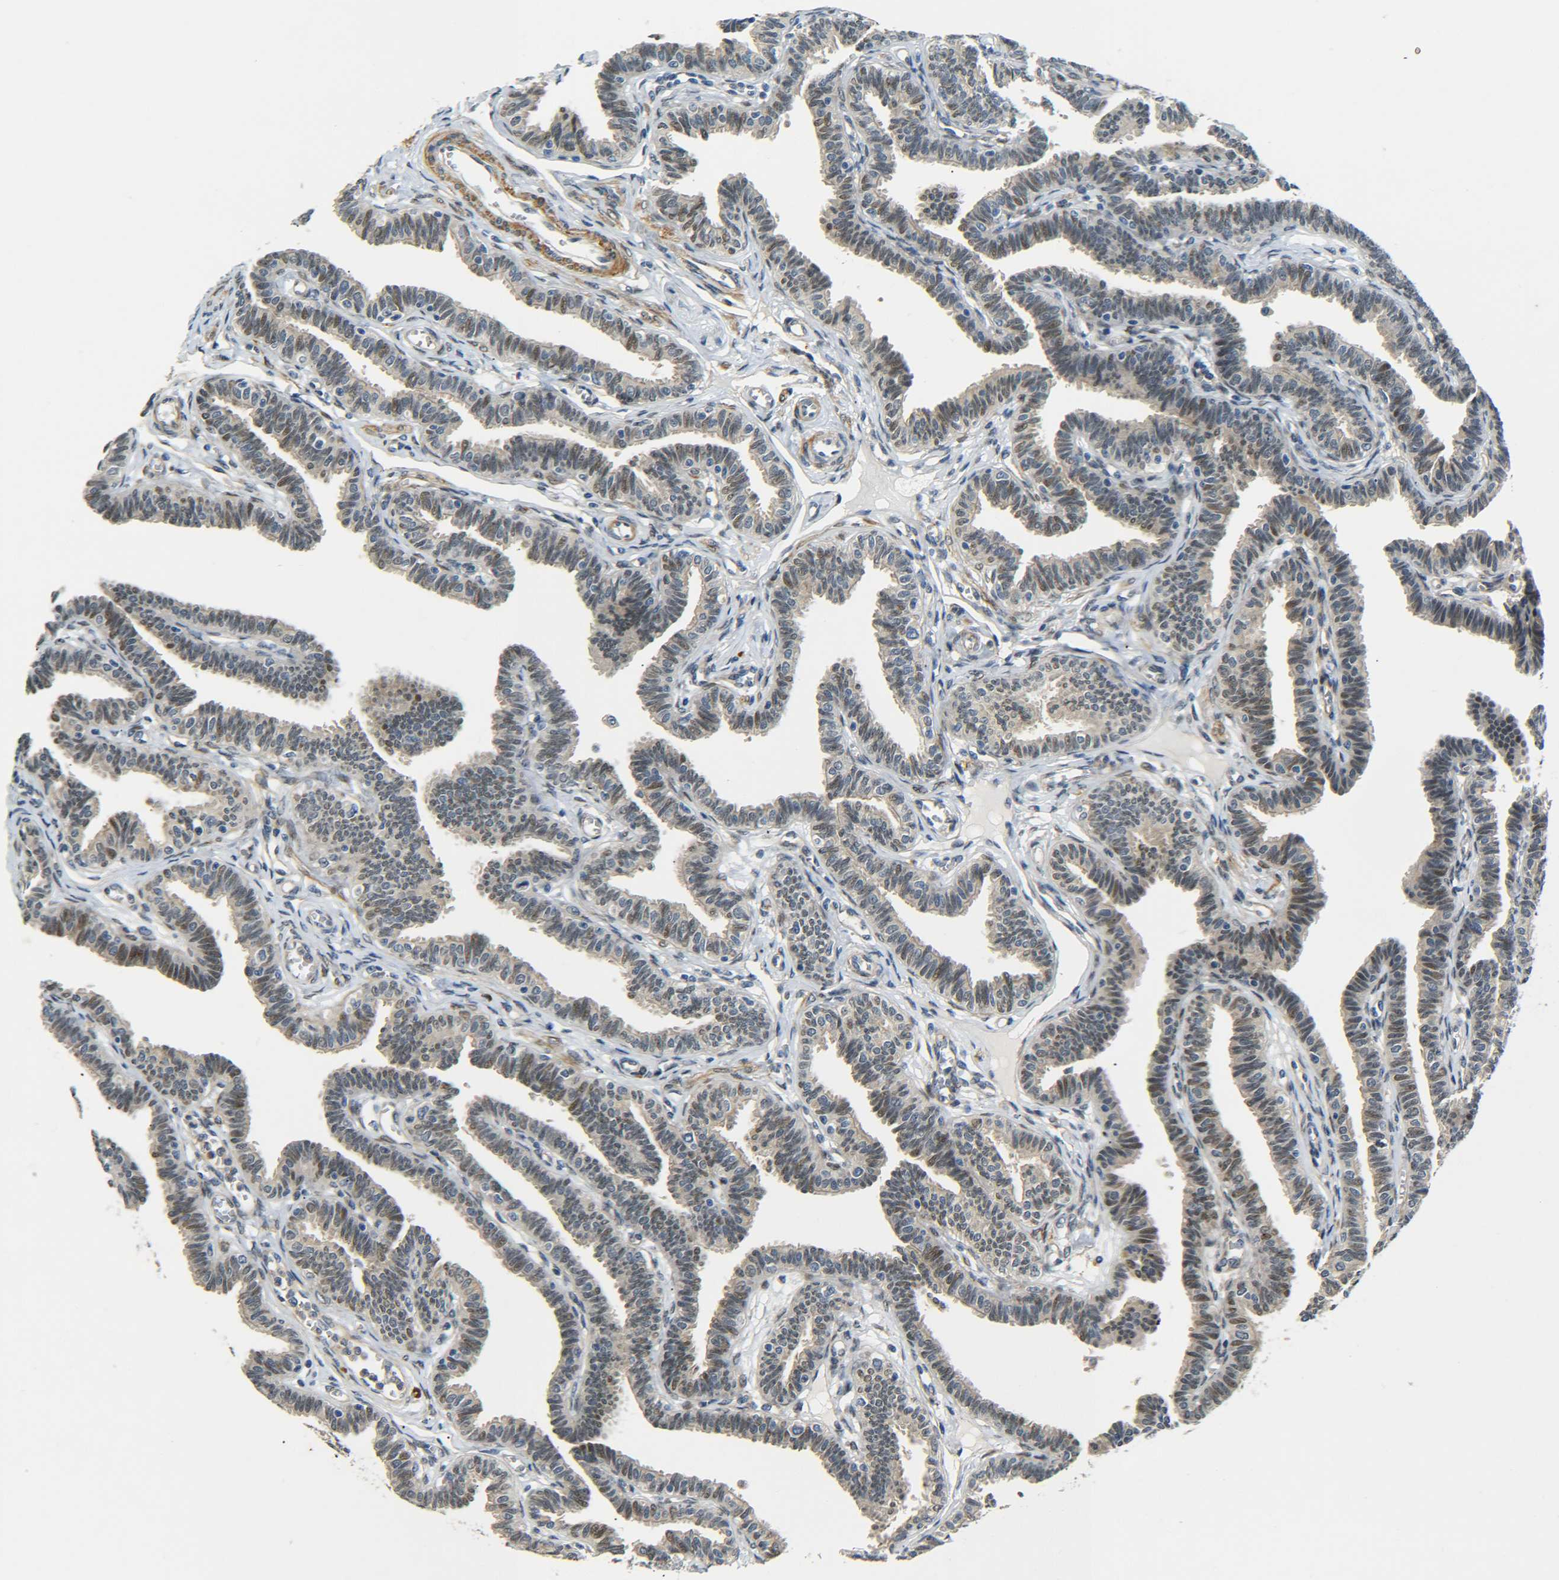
{"staining": {"intensity": "moderate", "quantity": "25%-75%", "location": "cytoplasmic/membranous,nuclear"}, "tissue": "fallopian tube", "cell_type": "Glandular cells", "image_type": "normal", "snomed": [{"axis": "morphology", "description": "Normal tissue, NOS"}, {"axis": "topography", "description": "Fallopian tube"}, {"axis": "topography", "description": "Ovary"}], "caption": "High-power microscopy captured an immunohistochemistry photomicrograph of benign fallopian tube, revealing moderate cytoplasmic/membranous,nuclear positivity in about 25%-75% of glandular cells.", "gene": "MEIS1", "patient": {"sex": "female", "age": 23}}